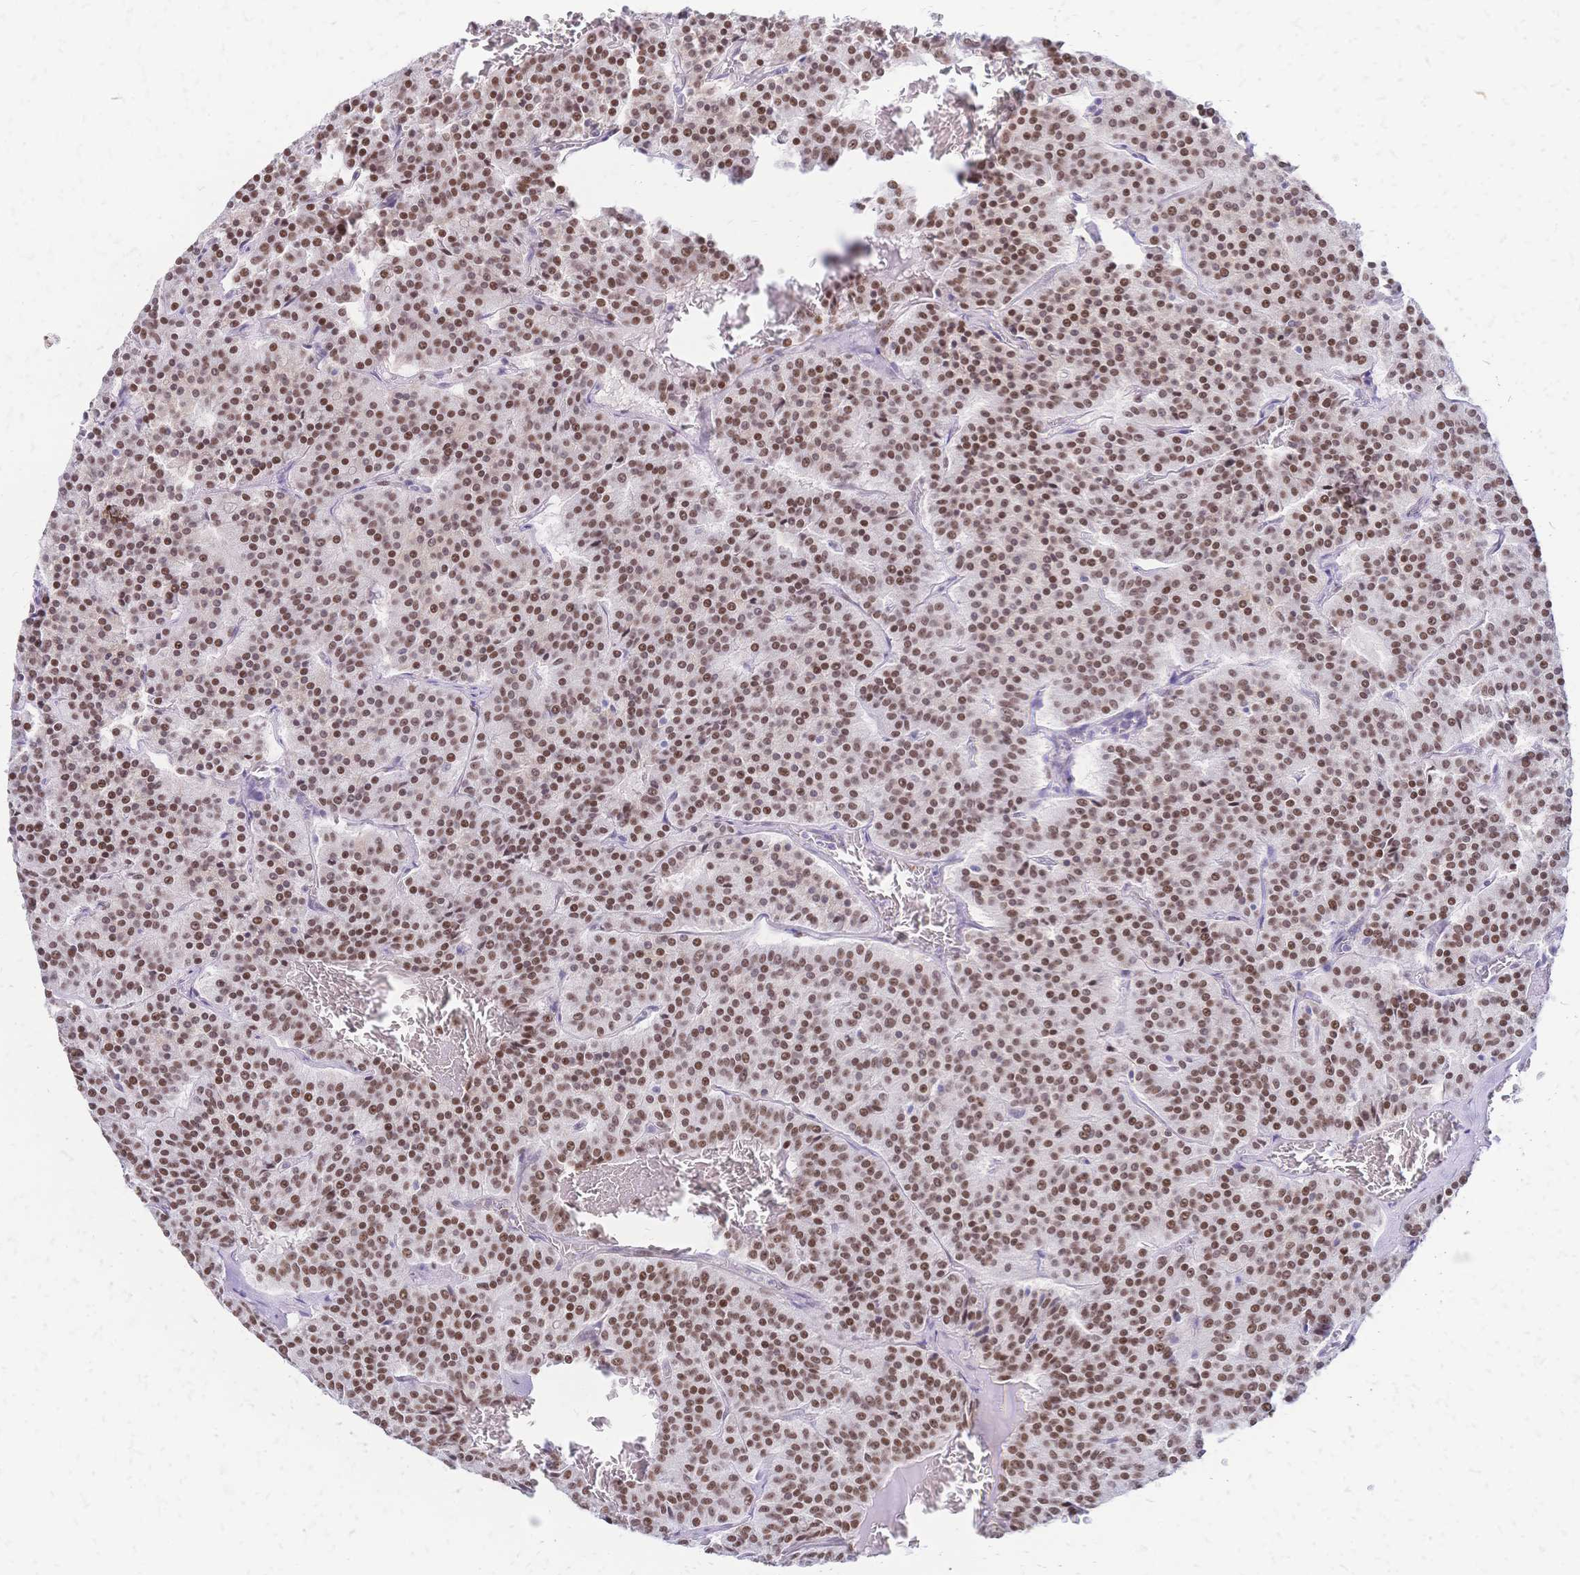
{"staining": {"intensity": "moderate", "quantity": ">75%", "location": "nuclear"}, "tissue": "carcinoid", "cell_type": "Tumor cells", "image_type": "cancer", "snomed": [{"axis": "morphology", "description": "Carcinoid, malignant, NOS"}, {"axis": "topography", "description": "Lung"}], "caption": "Protein expression analysis of human malignant carcinoid reveals moderate nuclear staining in about >75% of tumor cells. (DAB (3,3'-diaminobenzidine) IHC, brown staining for protein, blue staining for nuclei).", "gene": "NFIC", "patient": {"sex": "male", "age": 70}}